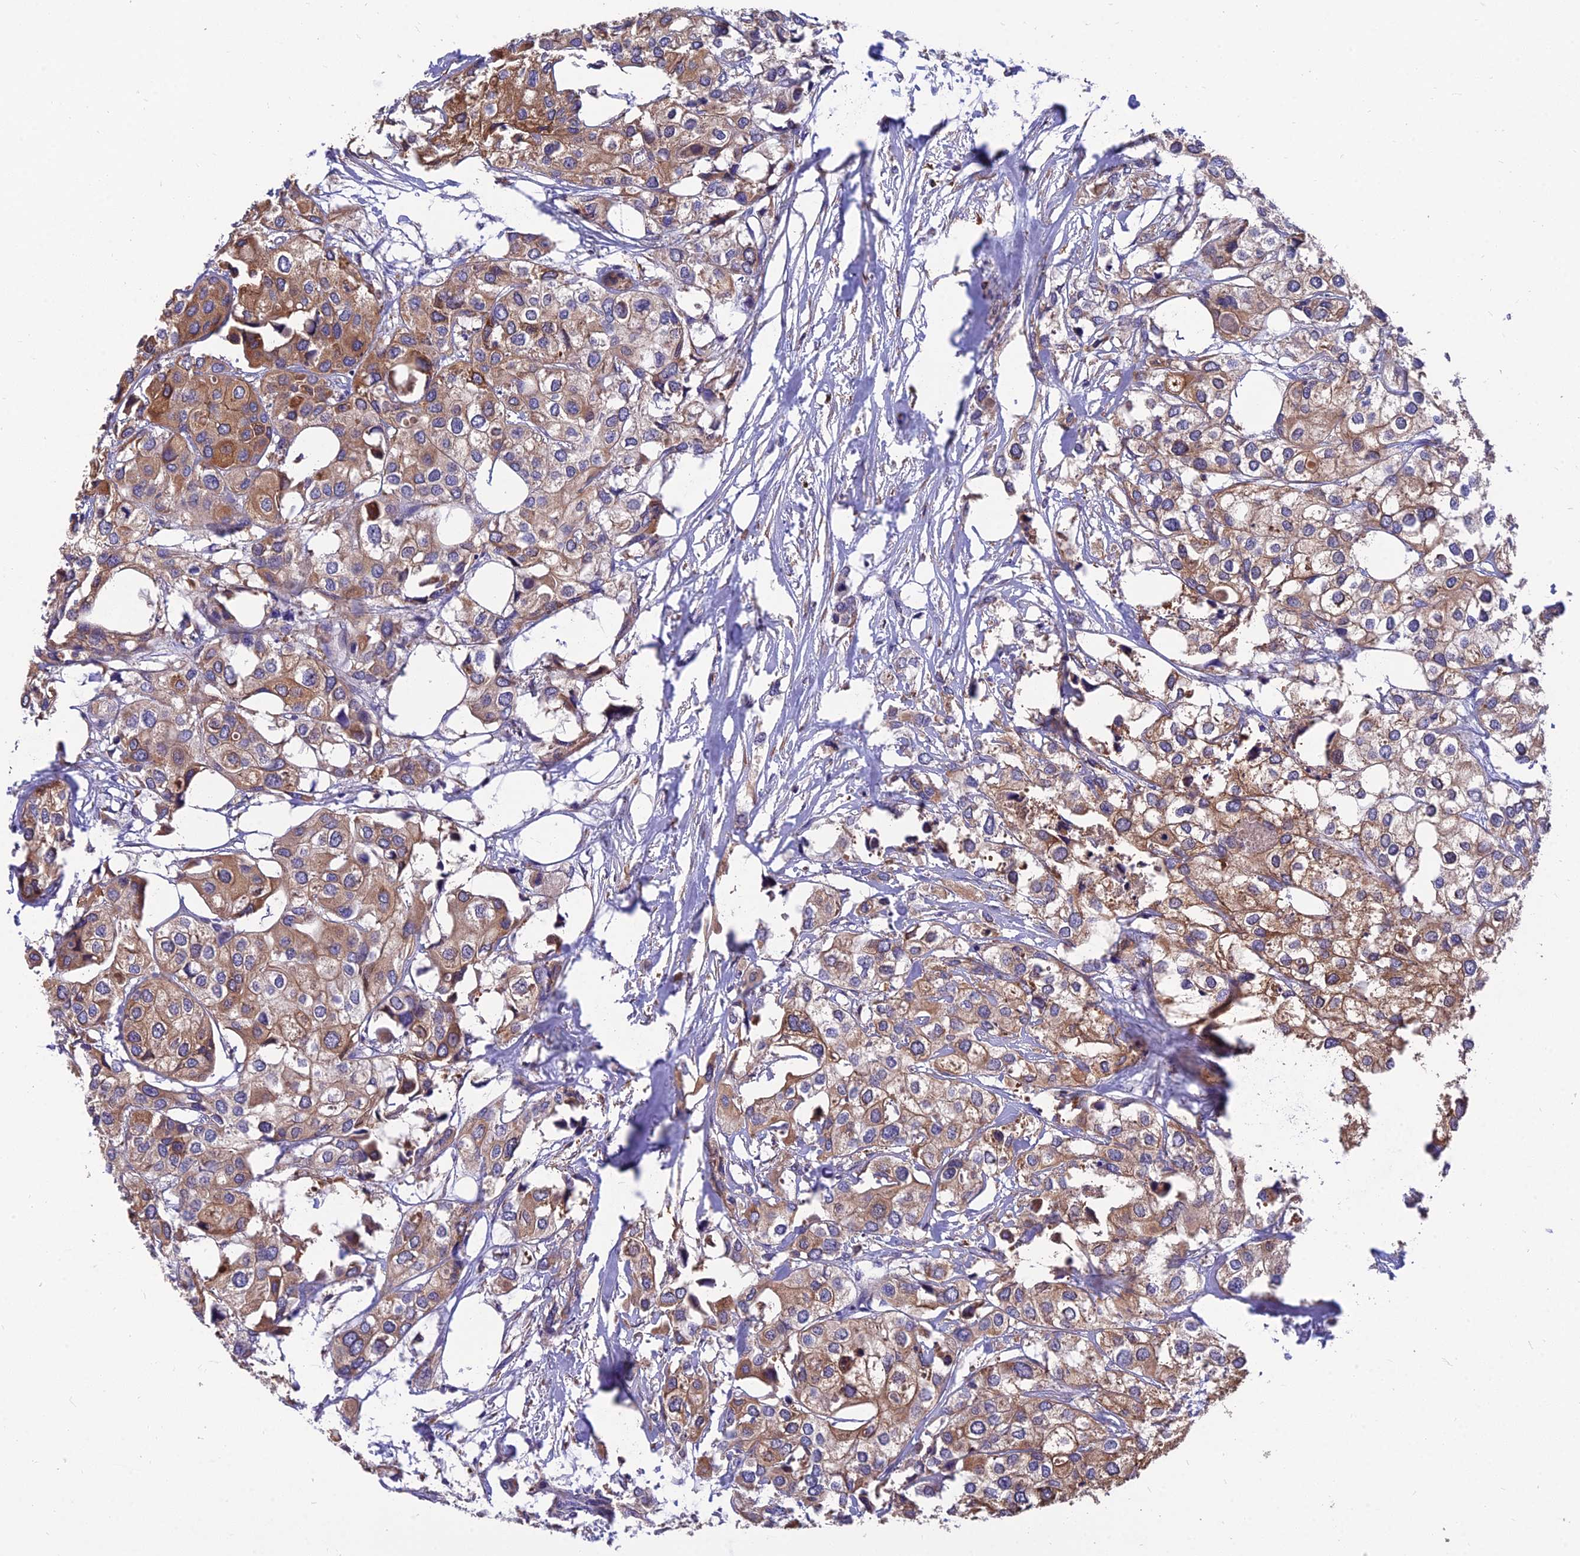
{"staining": {"intensity": "moderate", "quantity": ">75%", "location": "cytoplasmic/membranous"}, "tissue": "urothelial cancer", "cell_type": "Tumor cells", "image_type": "cancer", "snomed": [{"axis": "morphology", "description": "Urothelial carcinoma, High grade"}, {"axis": "topography", "description": "Urinary bladder"}], "caption": "Immunohistochemical staining of urothelial carcinoma (high-grade) reveals medium levels of moderate cytoplasmic/membranous staining in about >75% of tumor cells. The protein of interest is shown in brown color, while the nuclei are stained blue.", "gene": "UMAD1", "patient": {"sex": "male", "age": 64}}